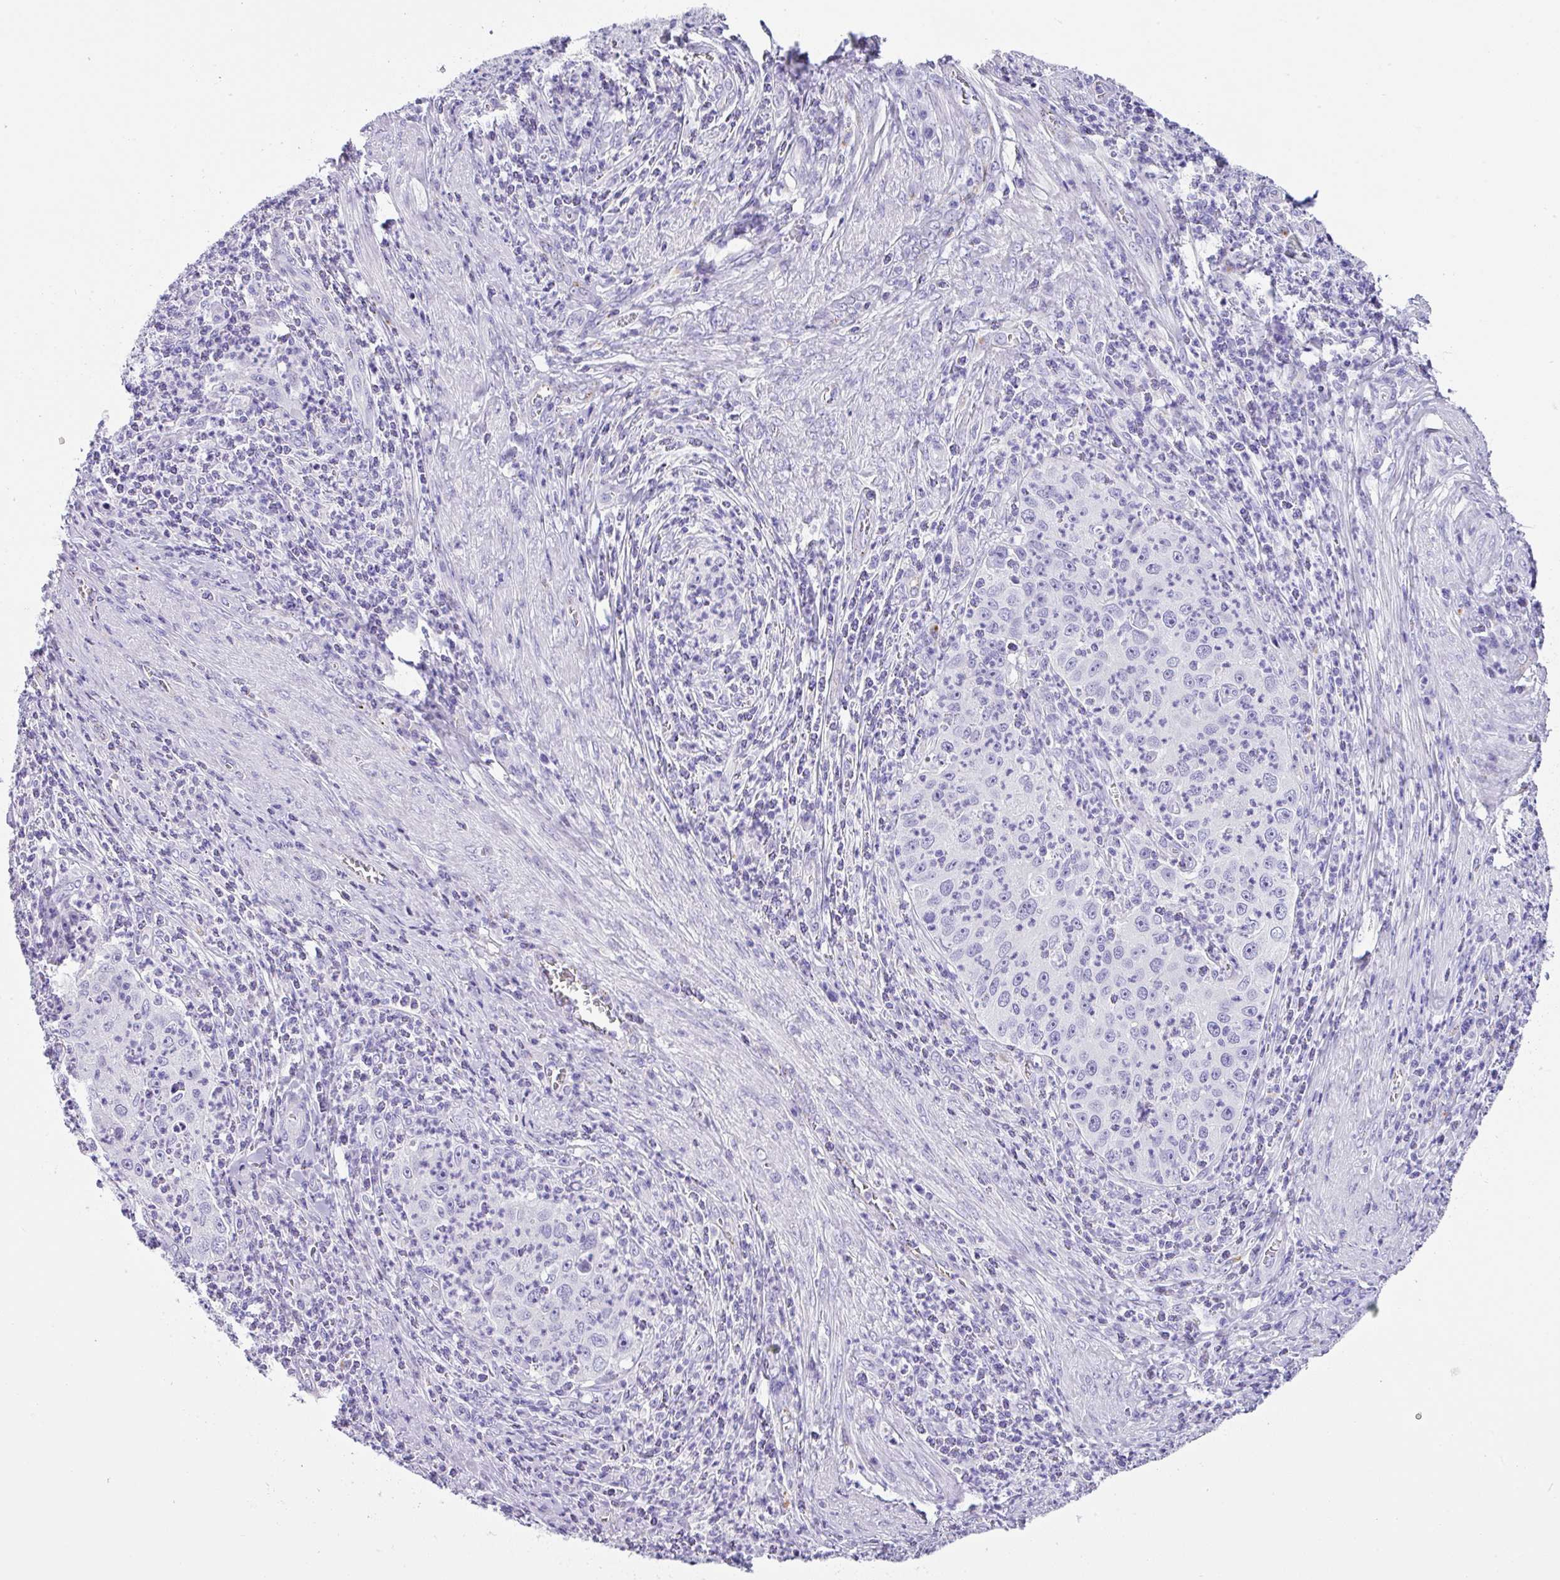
{"staining": {"intensity": "negative", "quantity": "none", "location": "none"}, "tissue": "cervical cancer", "cell_type": "Tumor cells", "image_type": "cancer", "snomed": [{"axis": "morphology", "description": "Squamous cell carcinoma, NOS"}, {"axis": "topography", "description": "Cervix"}], "caption": "High power microscopy photomicrograph of an IHC histopathology image of cervical squamous cell carcinoma, revealing no significant staining in tumor cells.", "gene": "ZG16", "patient": {"sex": "female", "age": 30}}